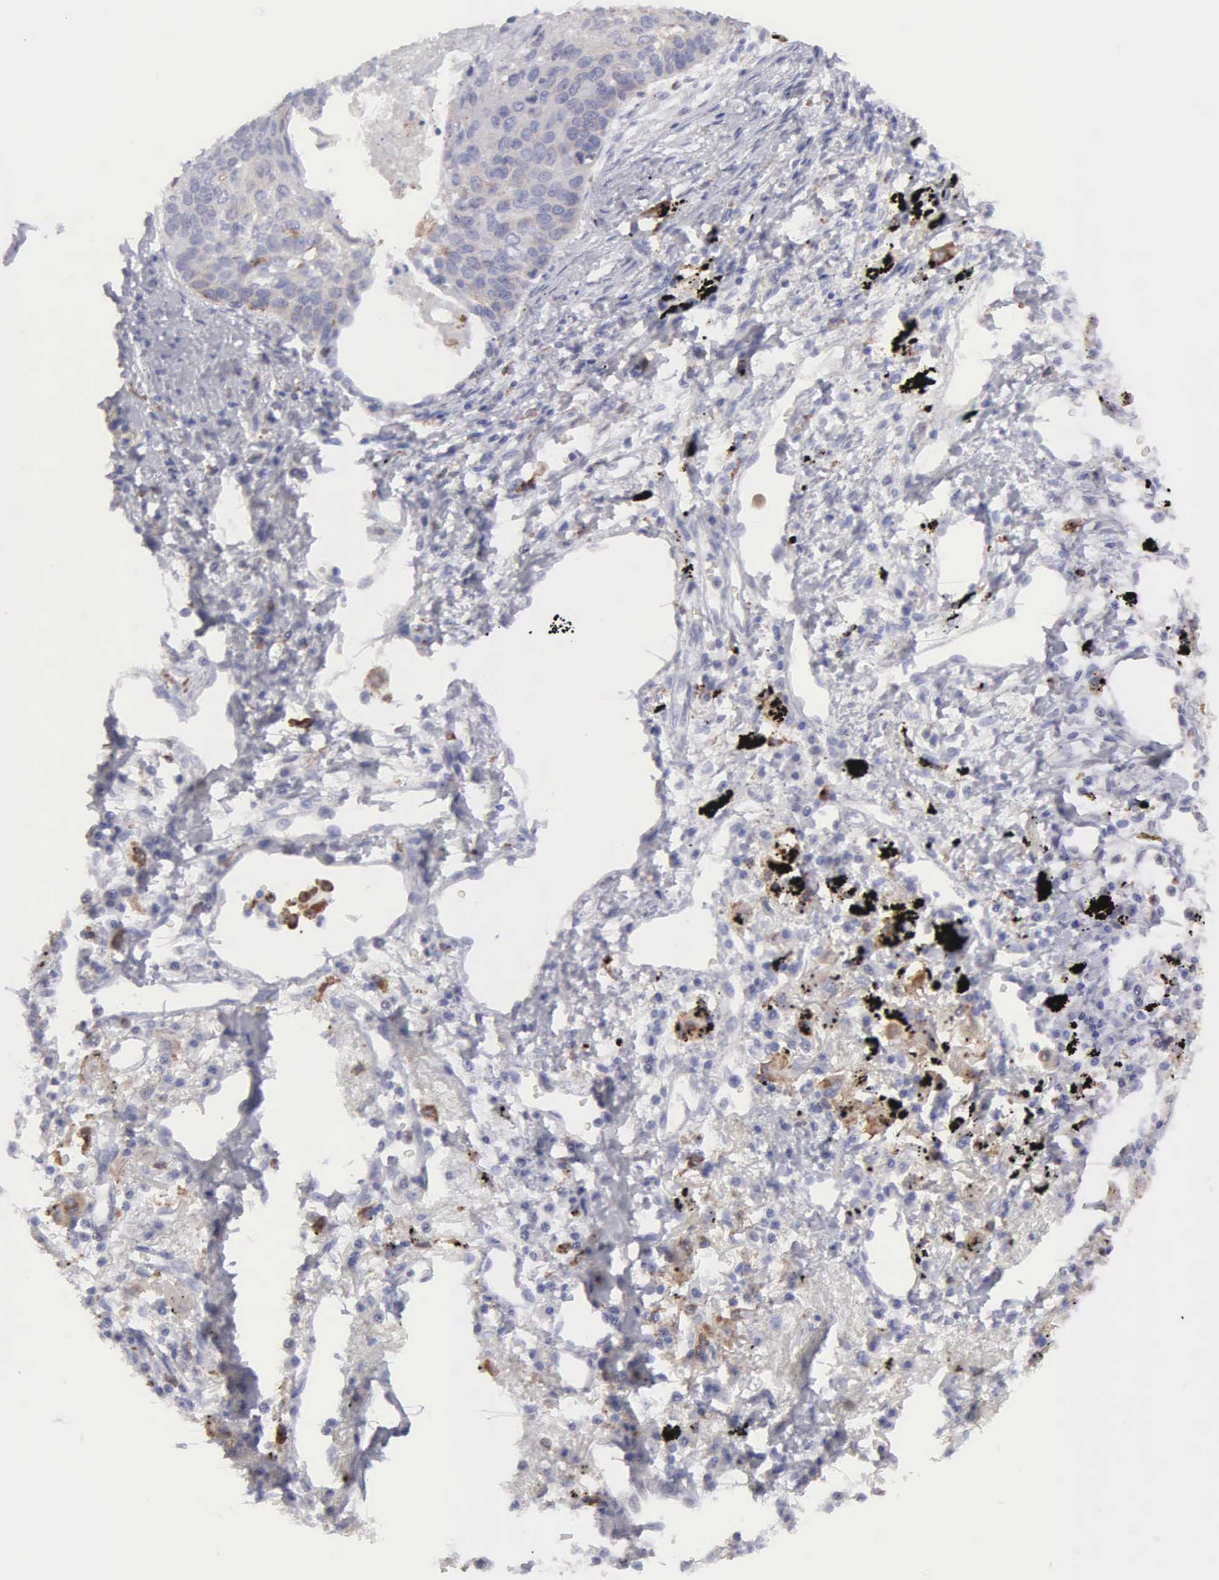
{"staining": {"intensity": "weak", "quantity": "<25%", "location": "cytoplasmic/membranous"}, "tissue": "lung cancer", "cell_type": "Tumor cells", "image_type": "cancer", "snomed": [{"axis": "morphology", "description": "Squamous cell carcinoma, NOS"}, {"axis": "topography", "description": "Lung"}], "caption": "This is an IHC micrograph of lung cancer. There is no staining in tumor cells.", "gene": "TYRP1", "patient": {"sex": "male", "age": 71}}